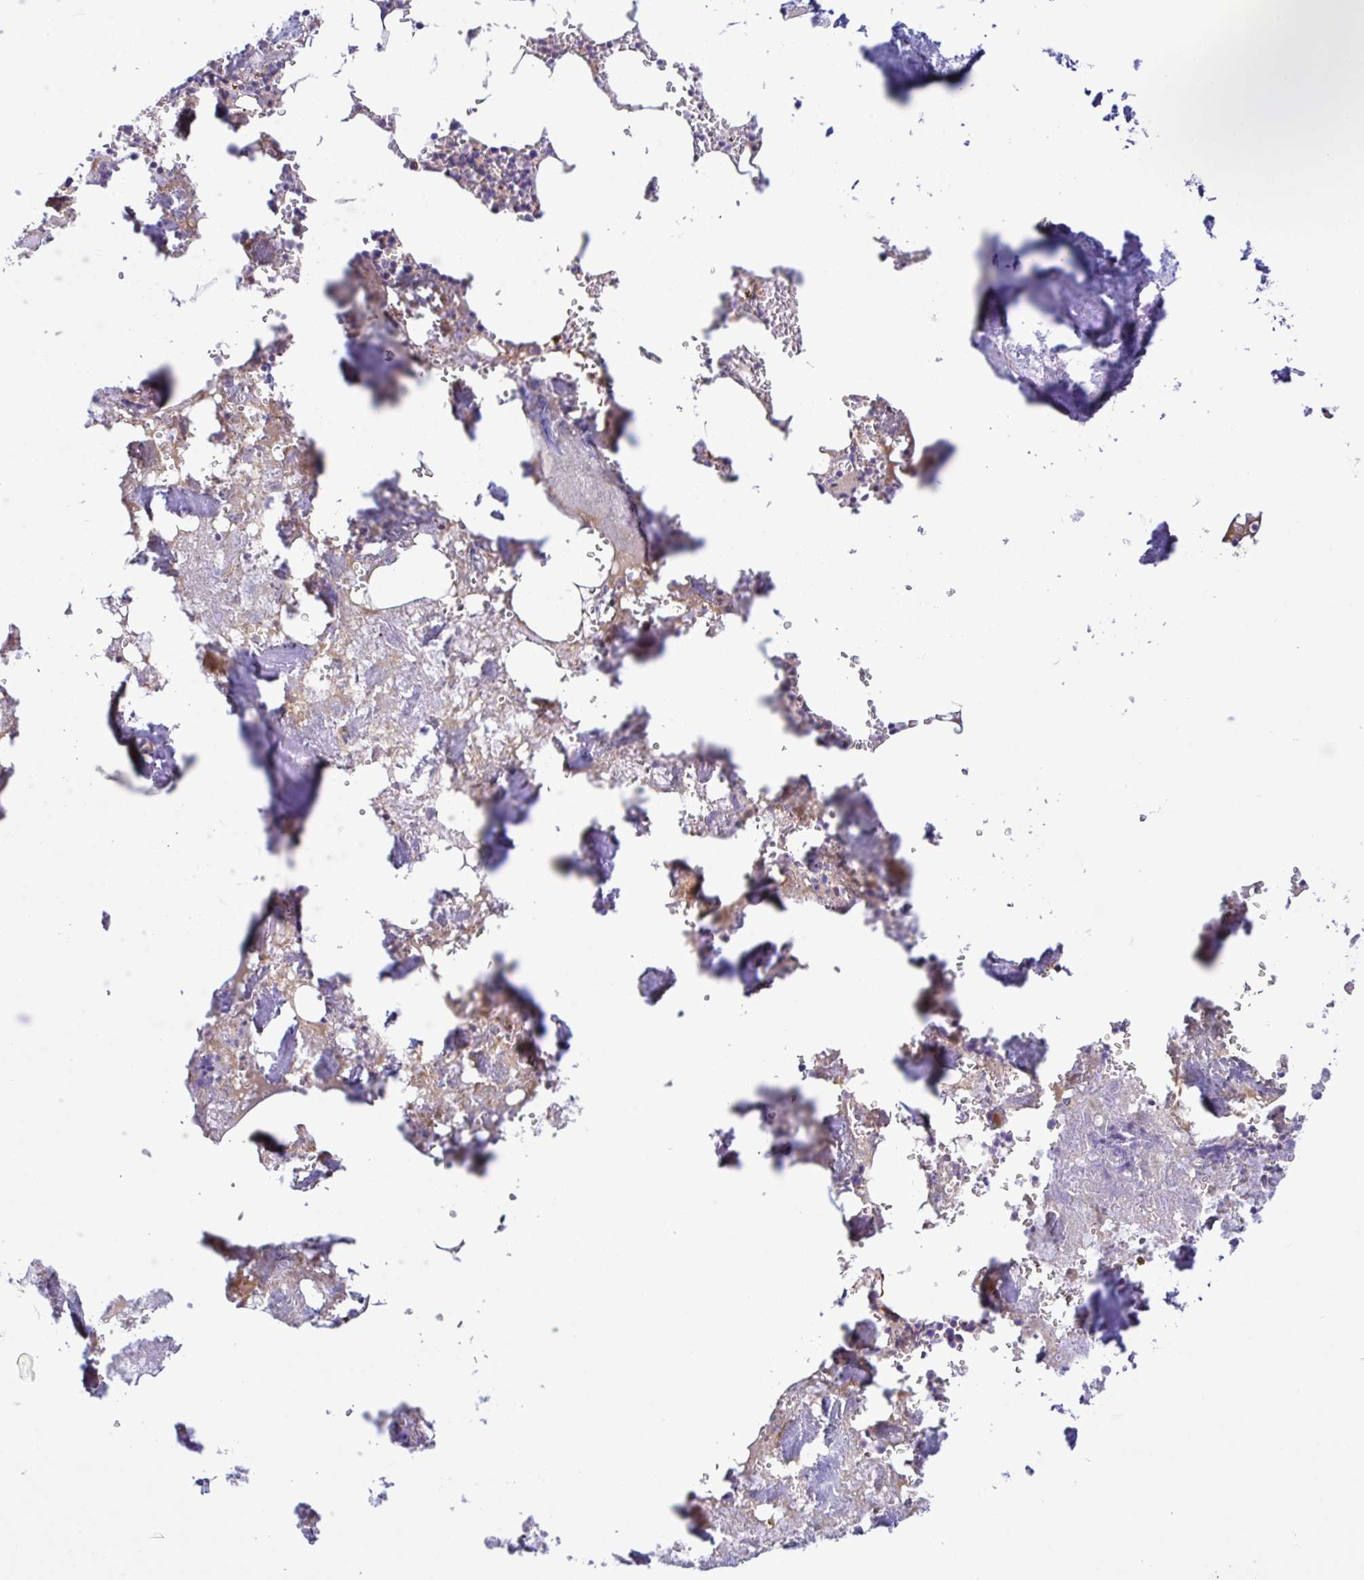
{"staining": {"intensity": "weak", "quantity": "<25%", "location": "cytoplasmic/membranous"}, "tissue": "bone marrow", "cell_type": "Hematopoietic cells", "image_type": "normal", "snomed": [{"axis": "morphology", "description": "Normal tissue, NOS"}, {"axis": "topography", "description": "Bone marrow"}], "caption": "This is an immunohistochemistry image of benign human bone marrow. There is no staining in hematopoietic cells.", "gene": "UBE4A", "patient": {"sex": "male", "age": 54}}